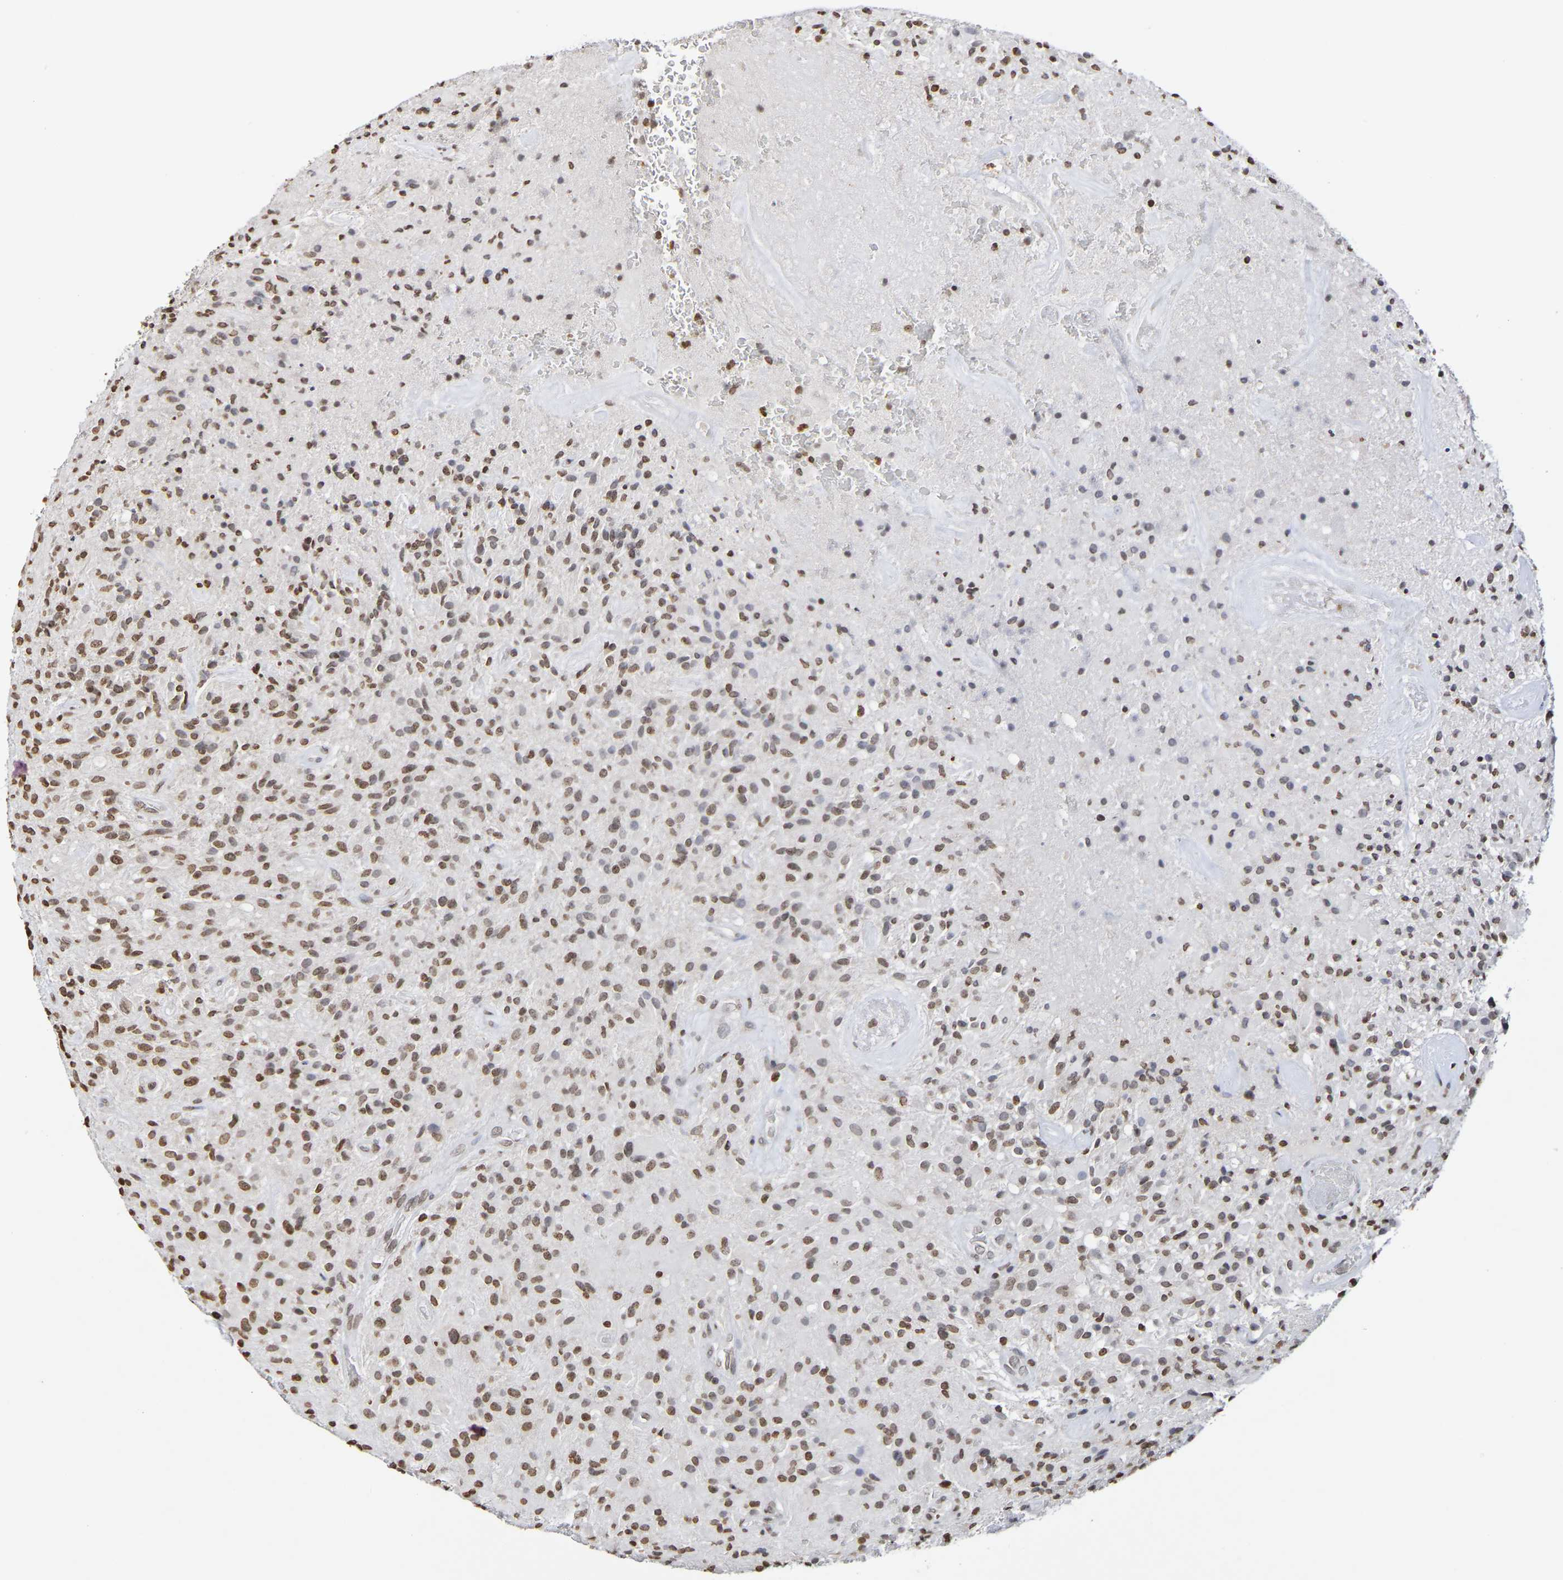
{"staining": {"intensity": "moderate", "quantity": ">75%", "location": "nuclear"}, "tissue": "glioma", "cell_type": "Tumor cells", "image_type": "cancer", "snomed": [{"axis": "morphology", "description": "Glioma, malignant, High grade"}, {"axis": "topography", "description": "Brain"}], "caption": "Tumor cells demonstrate medium levels of moderate nuclear positivity in approximately >75% of cells in glioma.", "gene": "ATF4", "patient": {"sex": "male", "age": 71}}